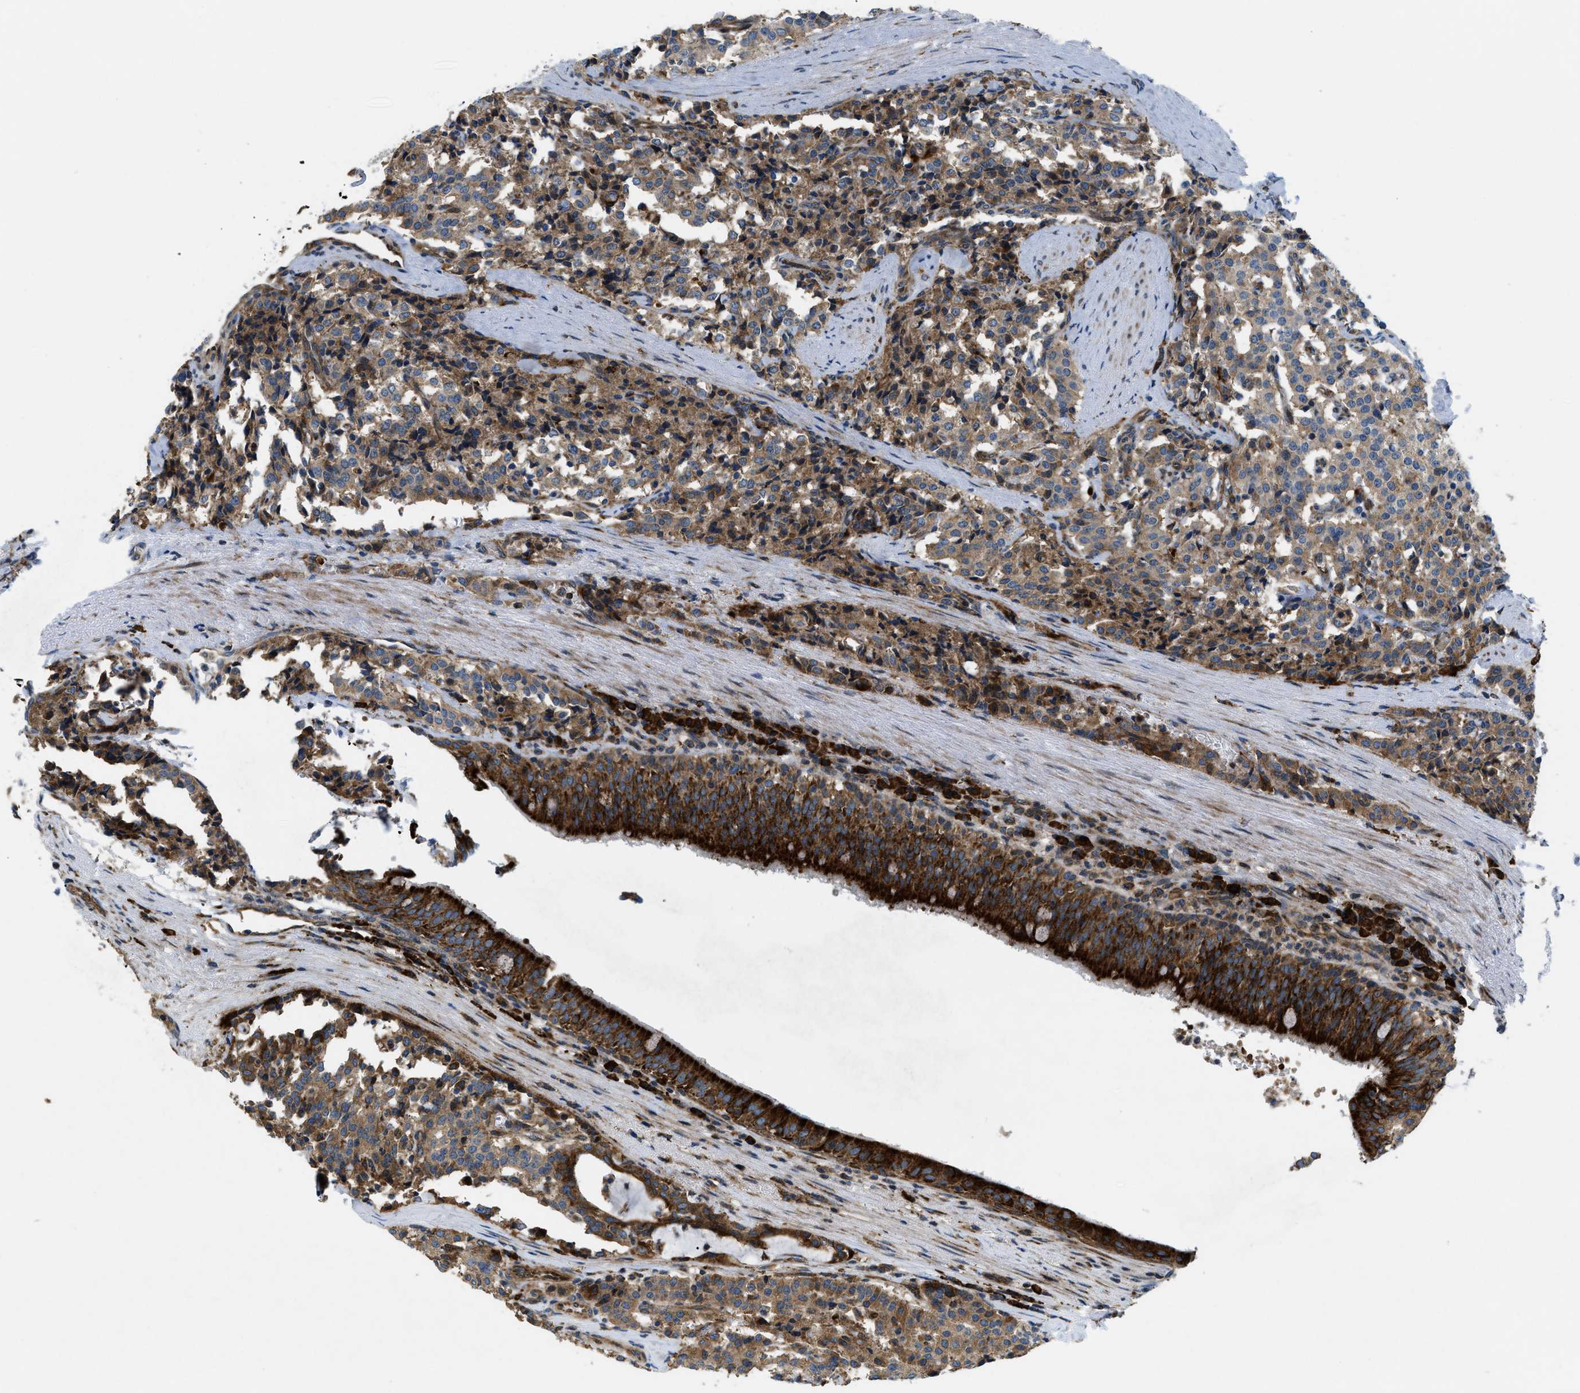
{"staining": {"intensity": "moderate", "quantity": ">75%", "location": "cytoplasmic/membranous"}, "tissue": "carcinoid", "cell_type": "Tumor cells", "image_type": "cancer", "snomed": [{"axis": "morphology", "description": "Carcinoid, malignant, NOS"}, {"axis": "topography", "description": "Lung"}], "caption": "Human carcinoid (malignant) stained with a protein marker demonstrates moderate staining in tumor cells.", "gene": "CSPG4", "patient": {"sex": "male", "age": 30}}